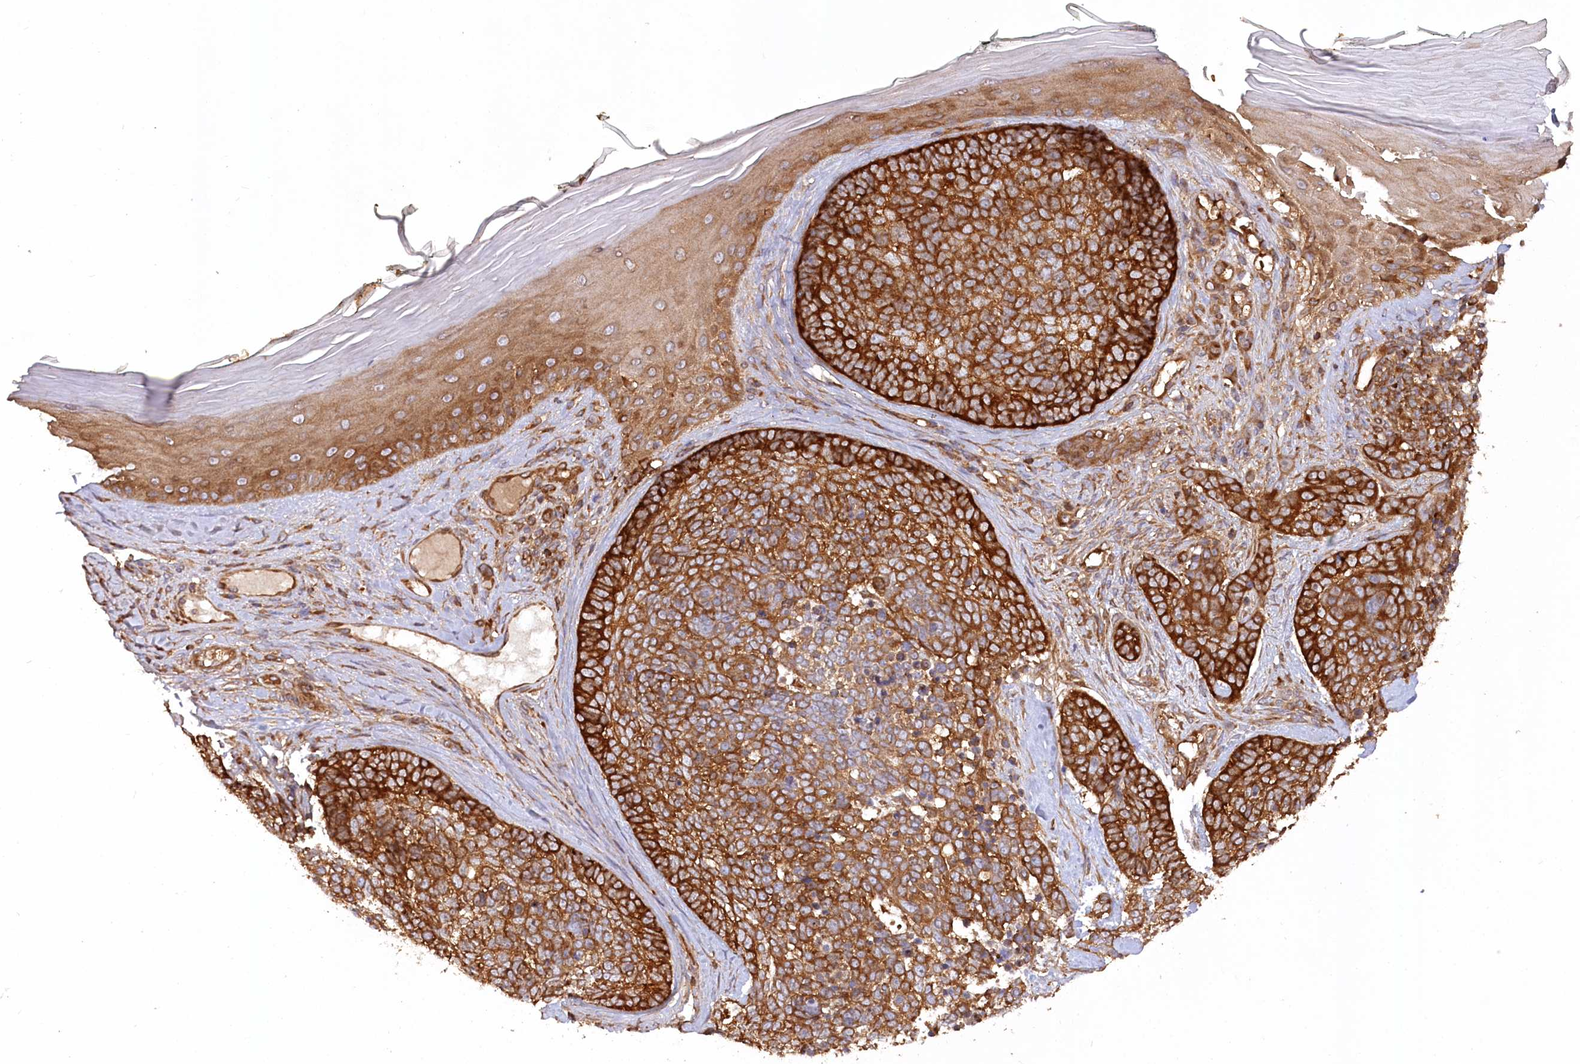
{"staining": {"intensity": "strong", "quantity": ">75%", "location": "cytoplasmic/membranous"}, "tissue": "skin cancer", "cell_type": "Tumor cells", "image_type": "cancer", "snomed": [{"axis": "morphology", "description": "Basal cell carcinoma"}, {"axis": "topography", "description": "Skin"}], "caption": "DAB immunohistochemical staining of skin cancer (basal cell carcinoma) exhibits strong cytoplasmic/membranous protein staining in approximately >75% of tumor cells. The staining was performed using DAB to visualize the protein expression in brown, while the nuclei were stained in blue with hematoxylin (Magnification: 20x).", "gene": "PAIP2", "patient": {"sex": "female", "age": 81}}